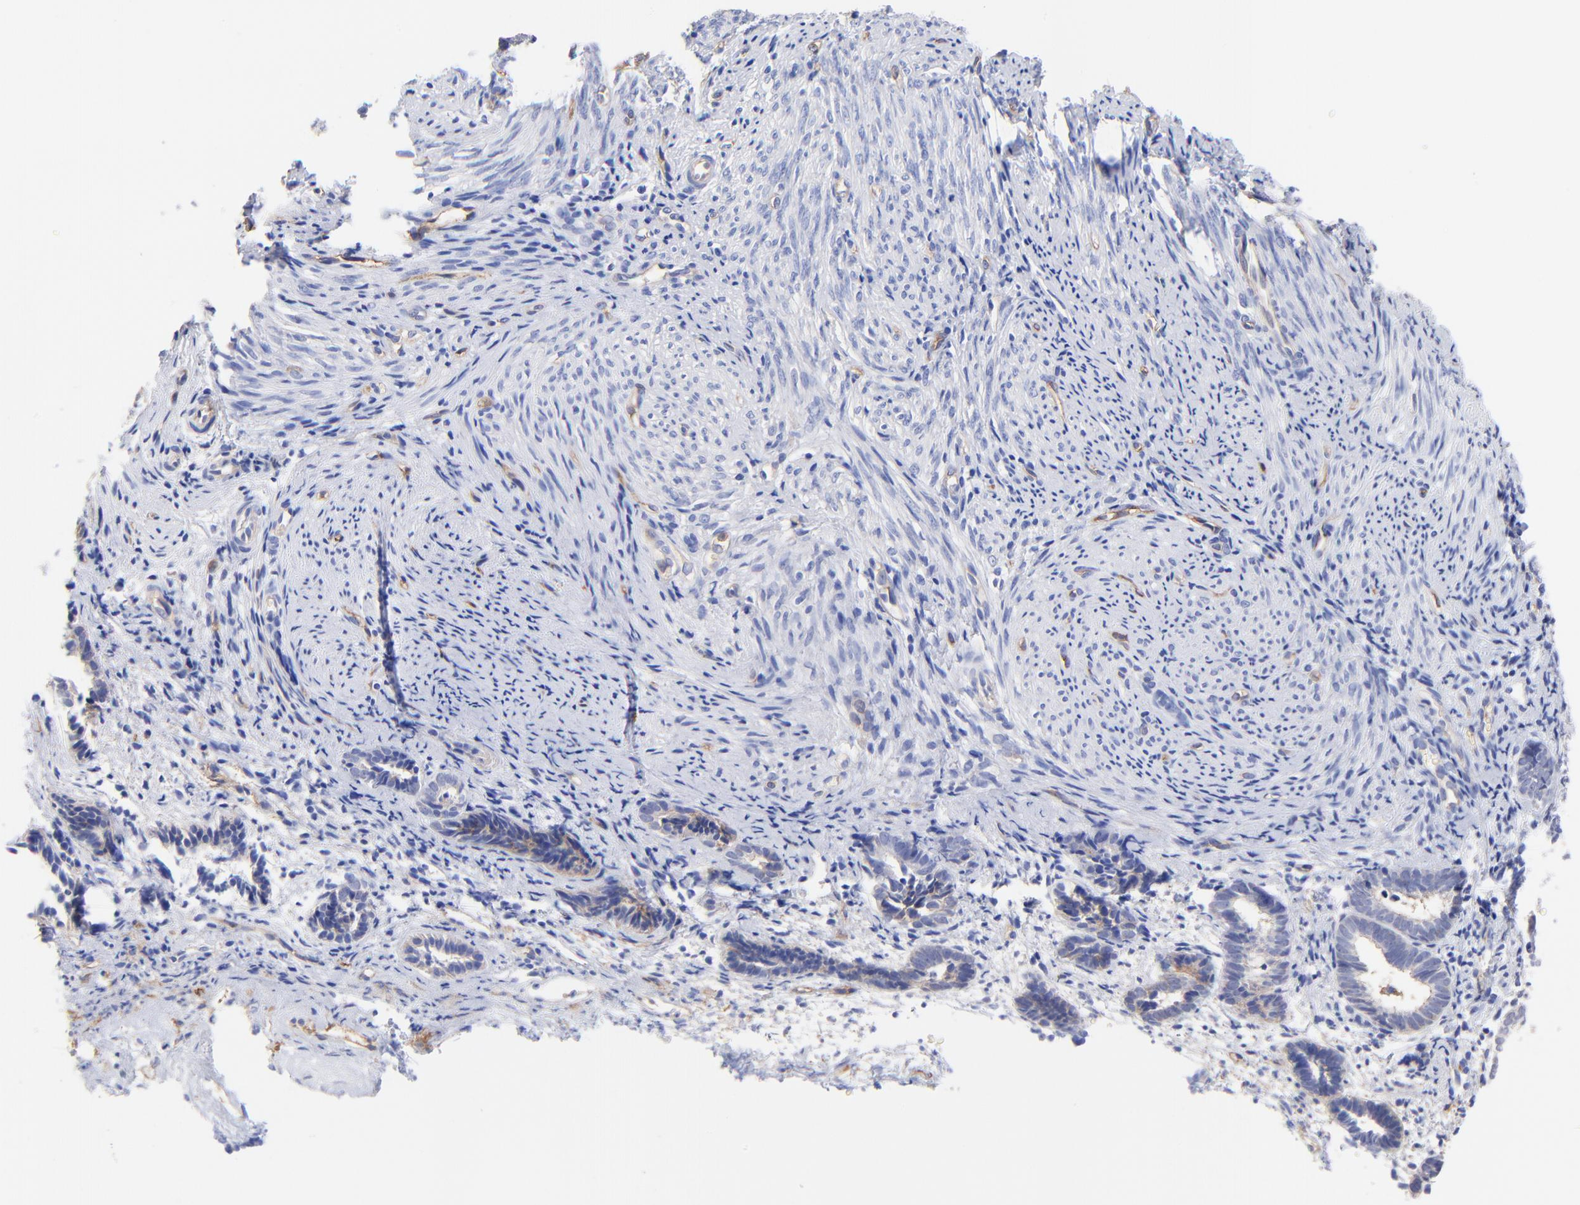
{"staining": {"intensity": "negative", "quantity": "none", "location": "none"}, "tissue": "endometrium", "cell_type": "Cells in endometrial stroma", "image_type": "normal", "snomed": [{"axis": "morphology", "description": "Normal tissue, NOS"}, {"axis": "topography", "description": "Smooth muscle"}, {"axis": "topography", "description": "Endometrium"}], "caption": "Unremarkable endometrium was stained to show a protein in brown. There is no significant staining in cells in endometrial stroma.", "gene": "SLC44A2", "patient": {"sex": "female", "age": 57}}